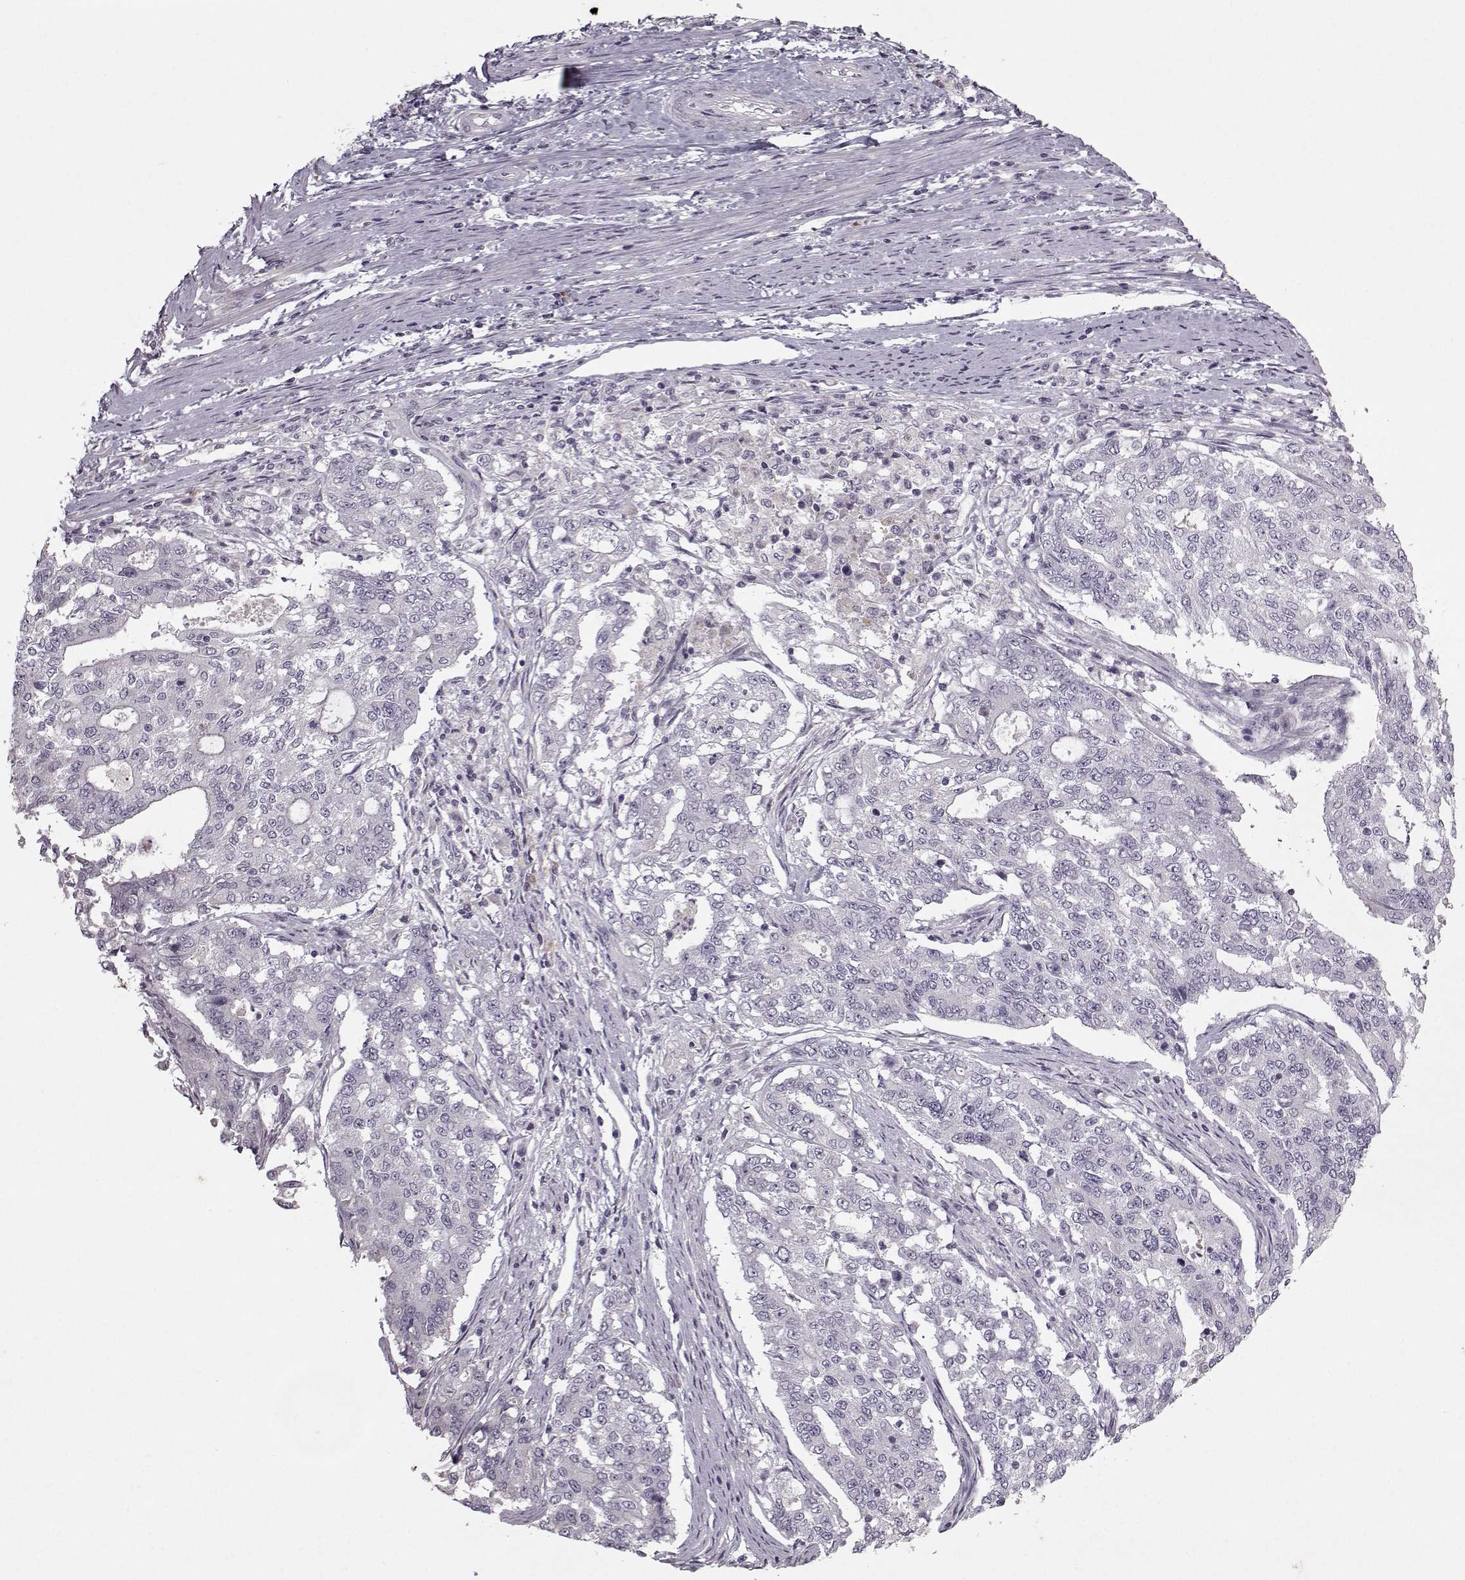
{"staining": {"intensity": "negative", "quantity": "none", "location": "none"}, "tissue": "endometrial cancer", "cell_type": "Tumor cells", "image_type": "cancer", "snomed": [{"axis": "morphology", "description": "Adenocarcinoma, NOS"}, {"axis": "topography", "description": "Uterus"}], "caption": "Protein analysis of endometrial cancer (adenocarcinoma) demonstrates no significant expression in tumor cells.", "gene": "KRT9", "patient": {"sex": "female", "age": 59}}